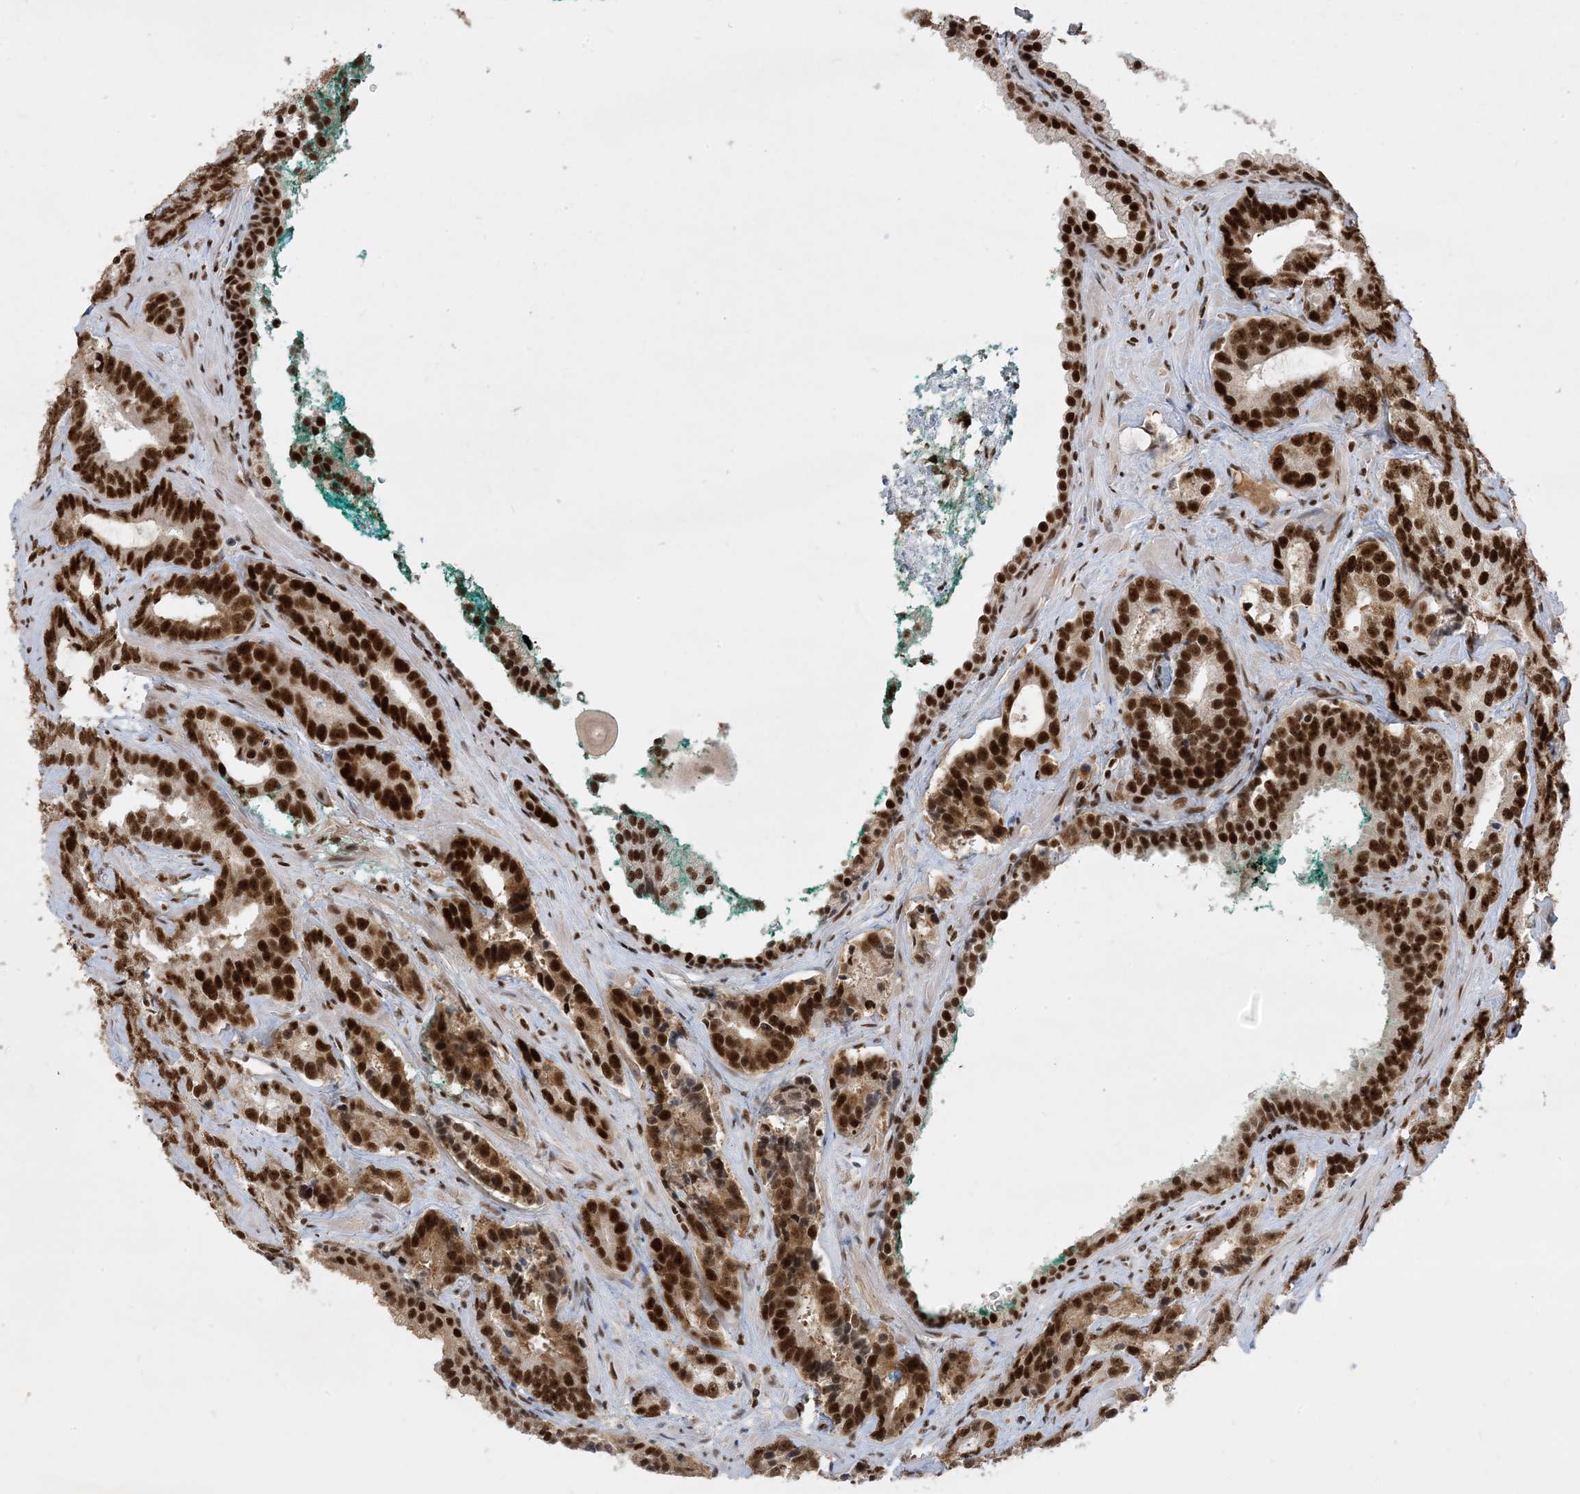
{"staining": {"intensity": "strong", "quantity": ">75%", "location": "nuclear"}, "tissue": "prostate cancer", "cell_type": "Tumor cells", "image_type": "cancer", "snomed": [{"axis": "morphology", "description": "Adenocarcinoma, High grade"}, {"axis": "topography", "description": "Prostate"}], "caption": "Strong nuclear positivity is present in approximately >75% of tumor cells in prostate adenocarcinoma (high-grade).", "gene": "PPIL2", "patient": {"sex": "male", "age": 62}}